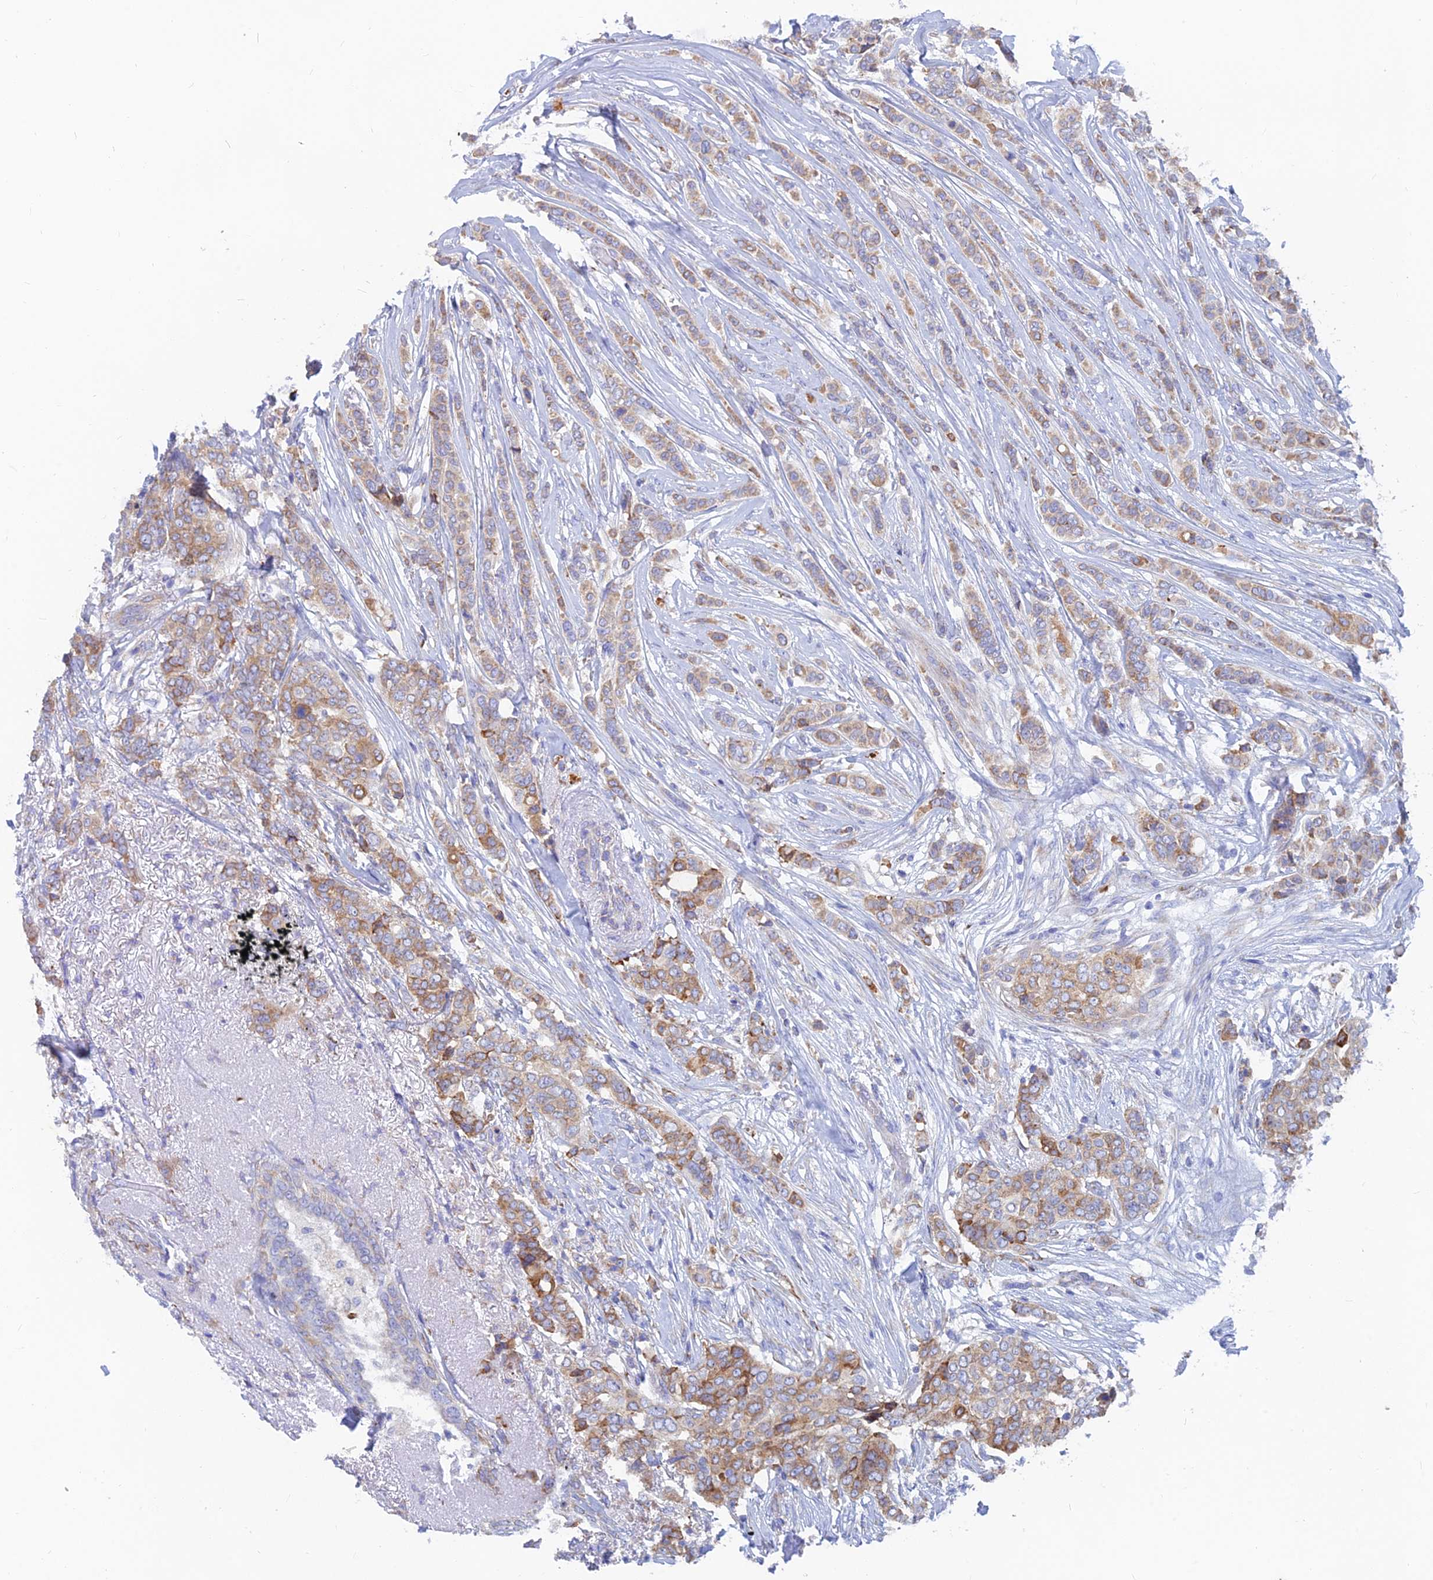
{"staining": {"intensity": "moderate", "quantity": ">75%", "location": "cytoplasmic/membranous"}, "tissue": "breast cancer", "cell_type": "Tumor cells", "image_type": "cancer", "snomed": [{"axis": "morphology", "description": "Lobular carcinoma"}, {"axis": "topography", "description": "Breast"}], "caption": "The immunohistochemical stain shows moderate cytoplasmic/membranous staining in tumor cells of breast cancer (lobular carcinoma) tissue.", "gene": "WDR35", "patient": {"sex": "female", "age": 51}}